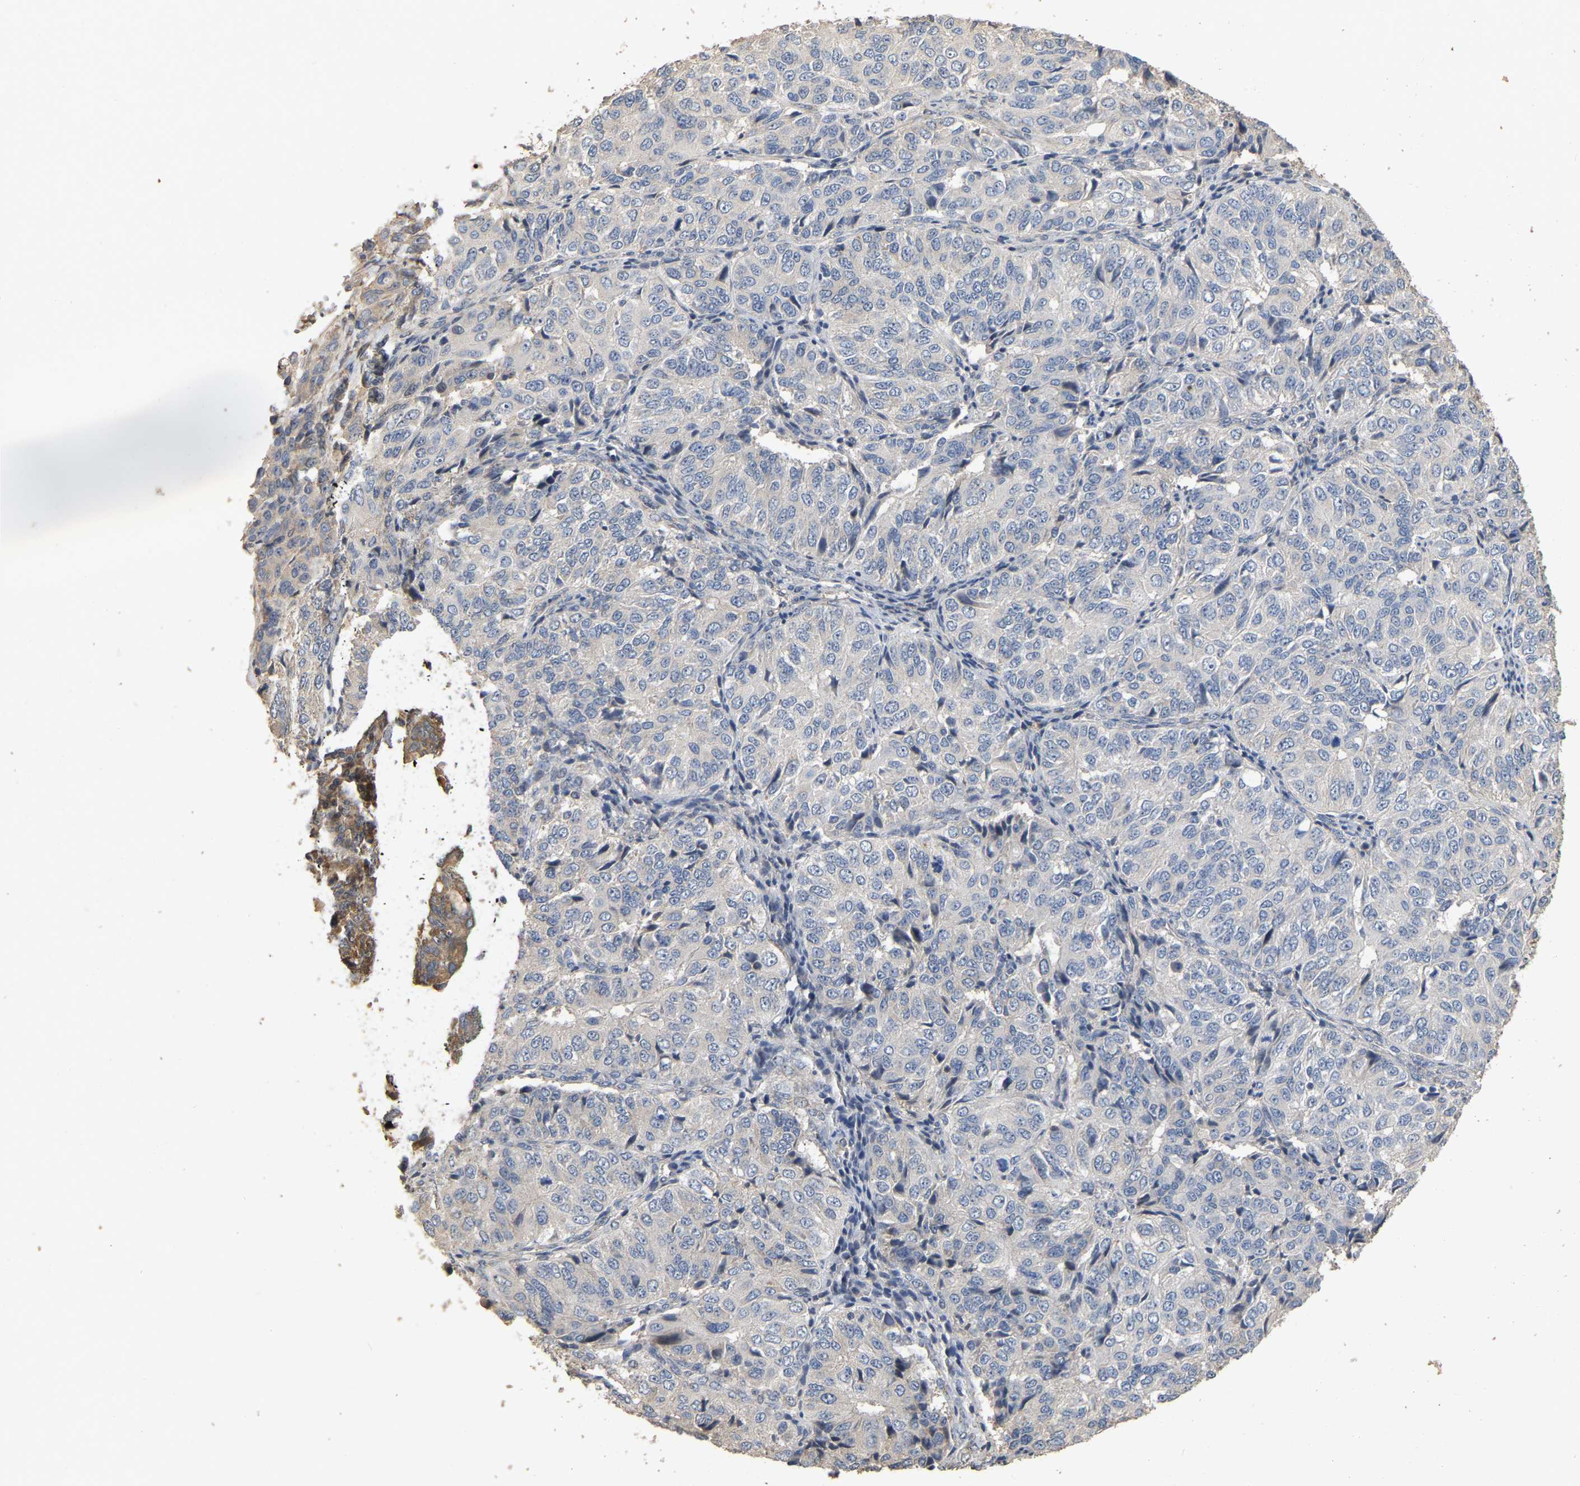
{"staining": {"intensity": "negative", "quantity": "none", "location": "none"}, "tissue": "ovarian cancer", "cell_type": "Tumor cells", "image_type": "cancer", "snomed": [{"axis": "morphology", "description": "Carcinoma, endometroid"}, {"axis": "topography", "description": "Ovary"}], "caption": "This is an IHC image of endometroid carcinoma (ovarian). There is no expression in tumor cells.", "gene": "NCS1", "patient": {"sex": "female", "age": 51}}